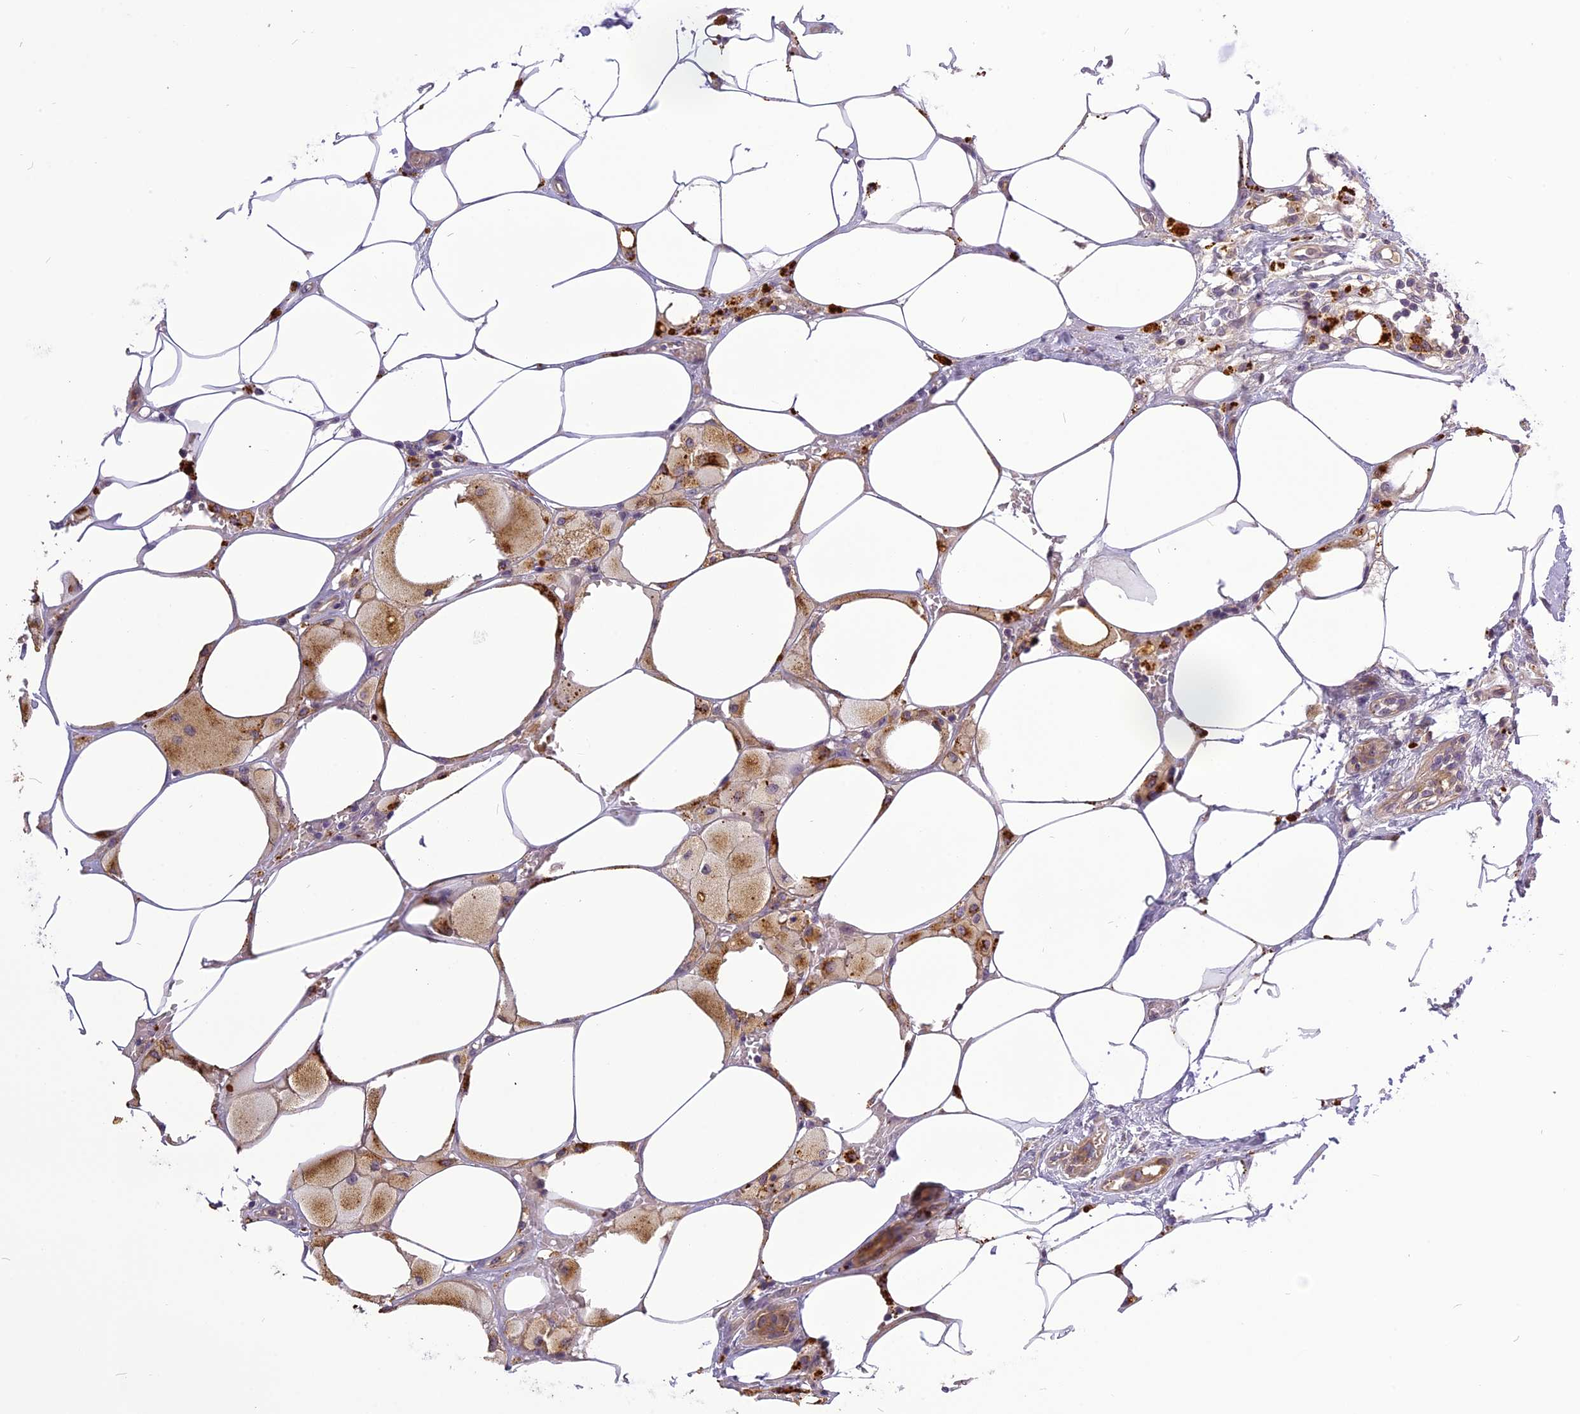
{"staining": {"intensity": "weak", "quantity": ">75%", "location": "cytoplasmic/membranous"}, "tissue": "breast cancer", "cell_type": "Tumor cells", "image_type": "cancer", "snomed": [{"axis": "morphology", "description": "Lobular carcinoma"}, {"axis": "topography", "description": "Breast"}], "caption": "Protein positivity by immunohistochemistry reveals weak cytoplasmic/membranous expression in approximately >75% of tumor cells in breast cancer (lobular carcinoma). Nuclei are stained in blue.", "gene": "FNIP2", "patient": {"sex": "female", "age": 58}}